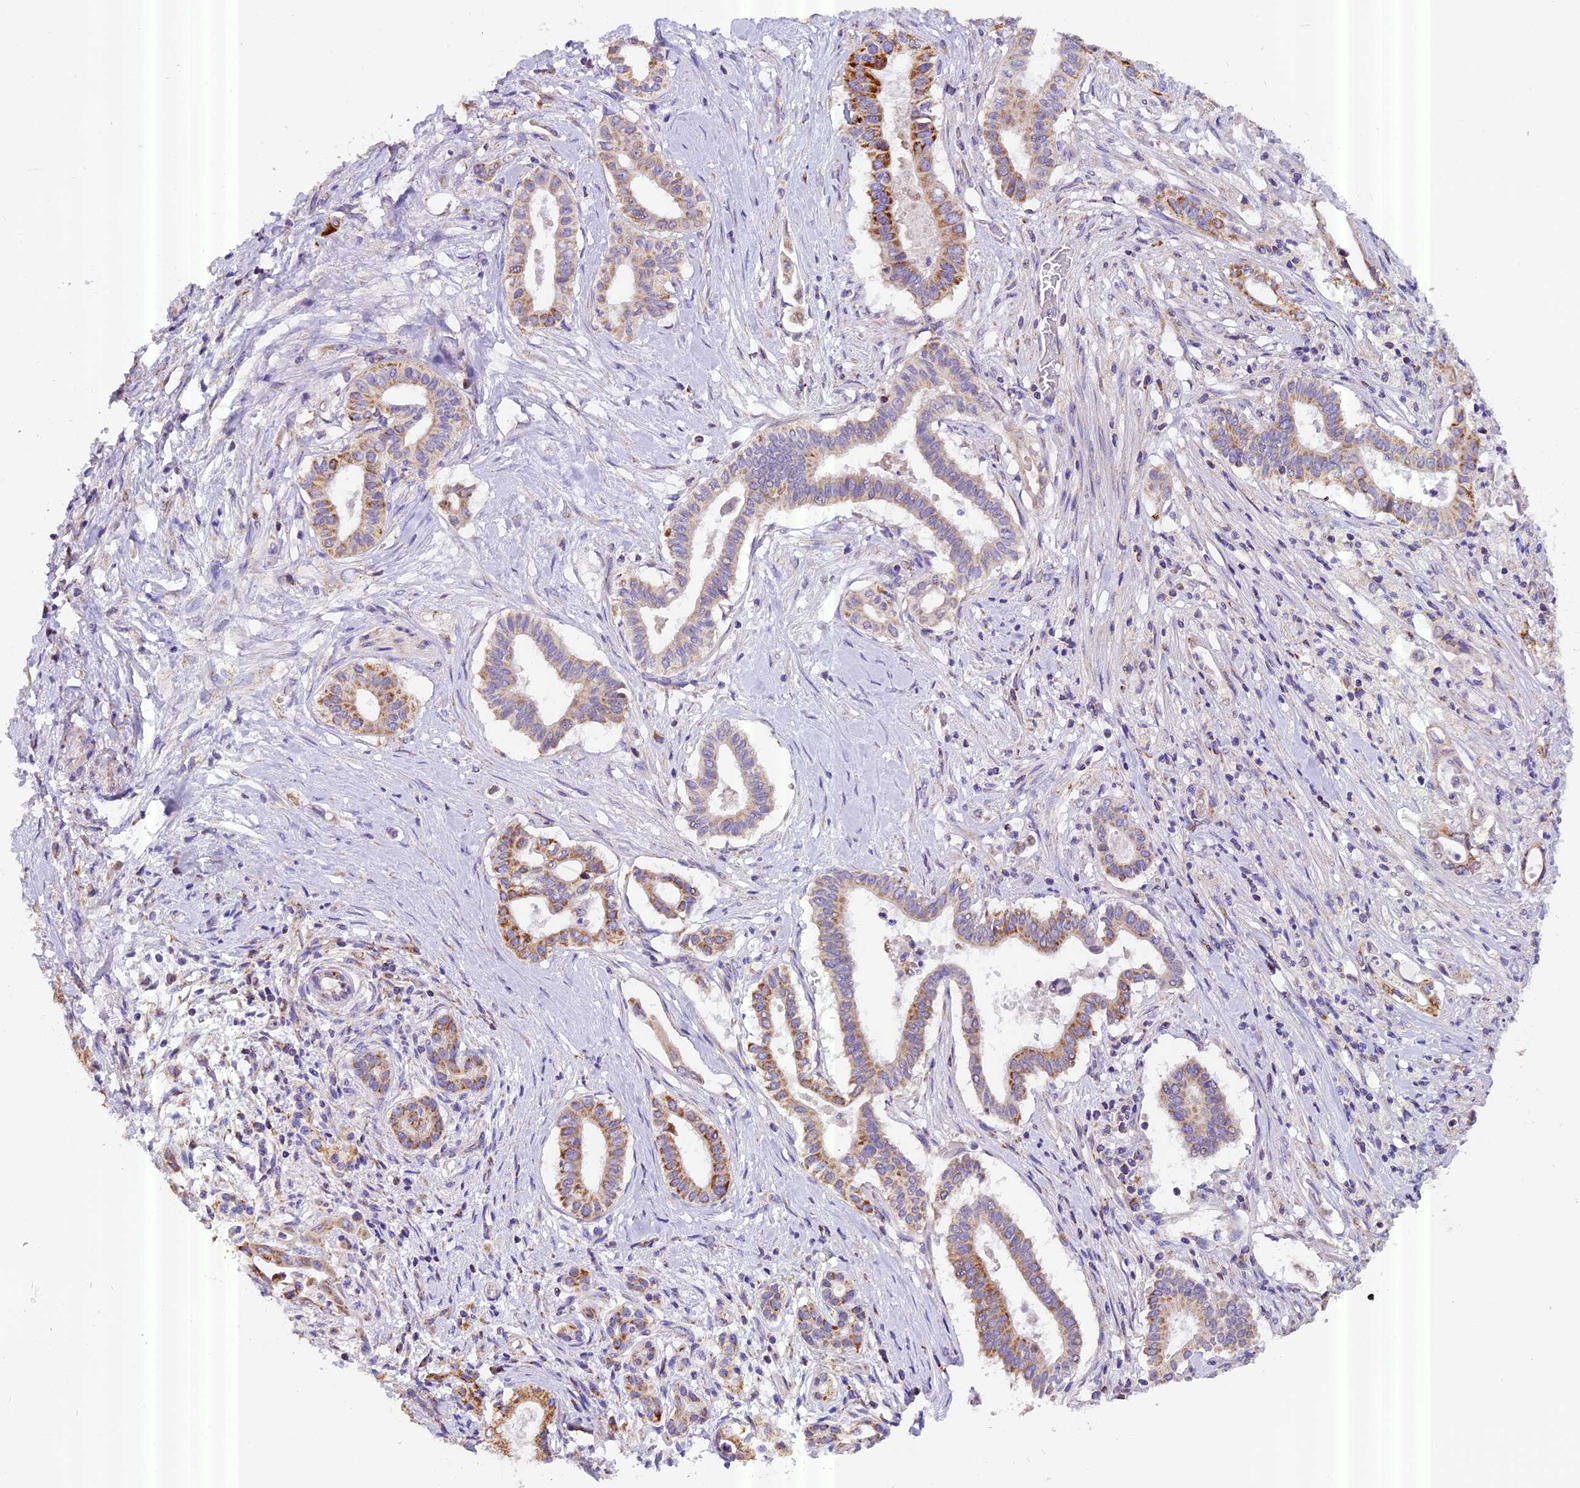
{"staining": {"intensity": "moderate", "quantity": ">75%", "location": "cytoplasmic/membranous"}, "tissue": "pancreatic cancer", "cell_type": "Tumor cells", "image_type": "cancer", "snomed": [{"axis": "morphology", "description": "Adenocarcinoma, NOS"}, {"axis": "topography", "description": "Pancreas"}], "caption": "This photomicrograph reveals IHC staining of pancreatic cancer, with medium moderate cytoplasmic/membranous positivity in approximately >75% of tumor cells.", "gene": "MGME1", "patient": {"sex": "female", "age": 77}}